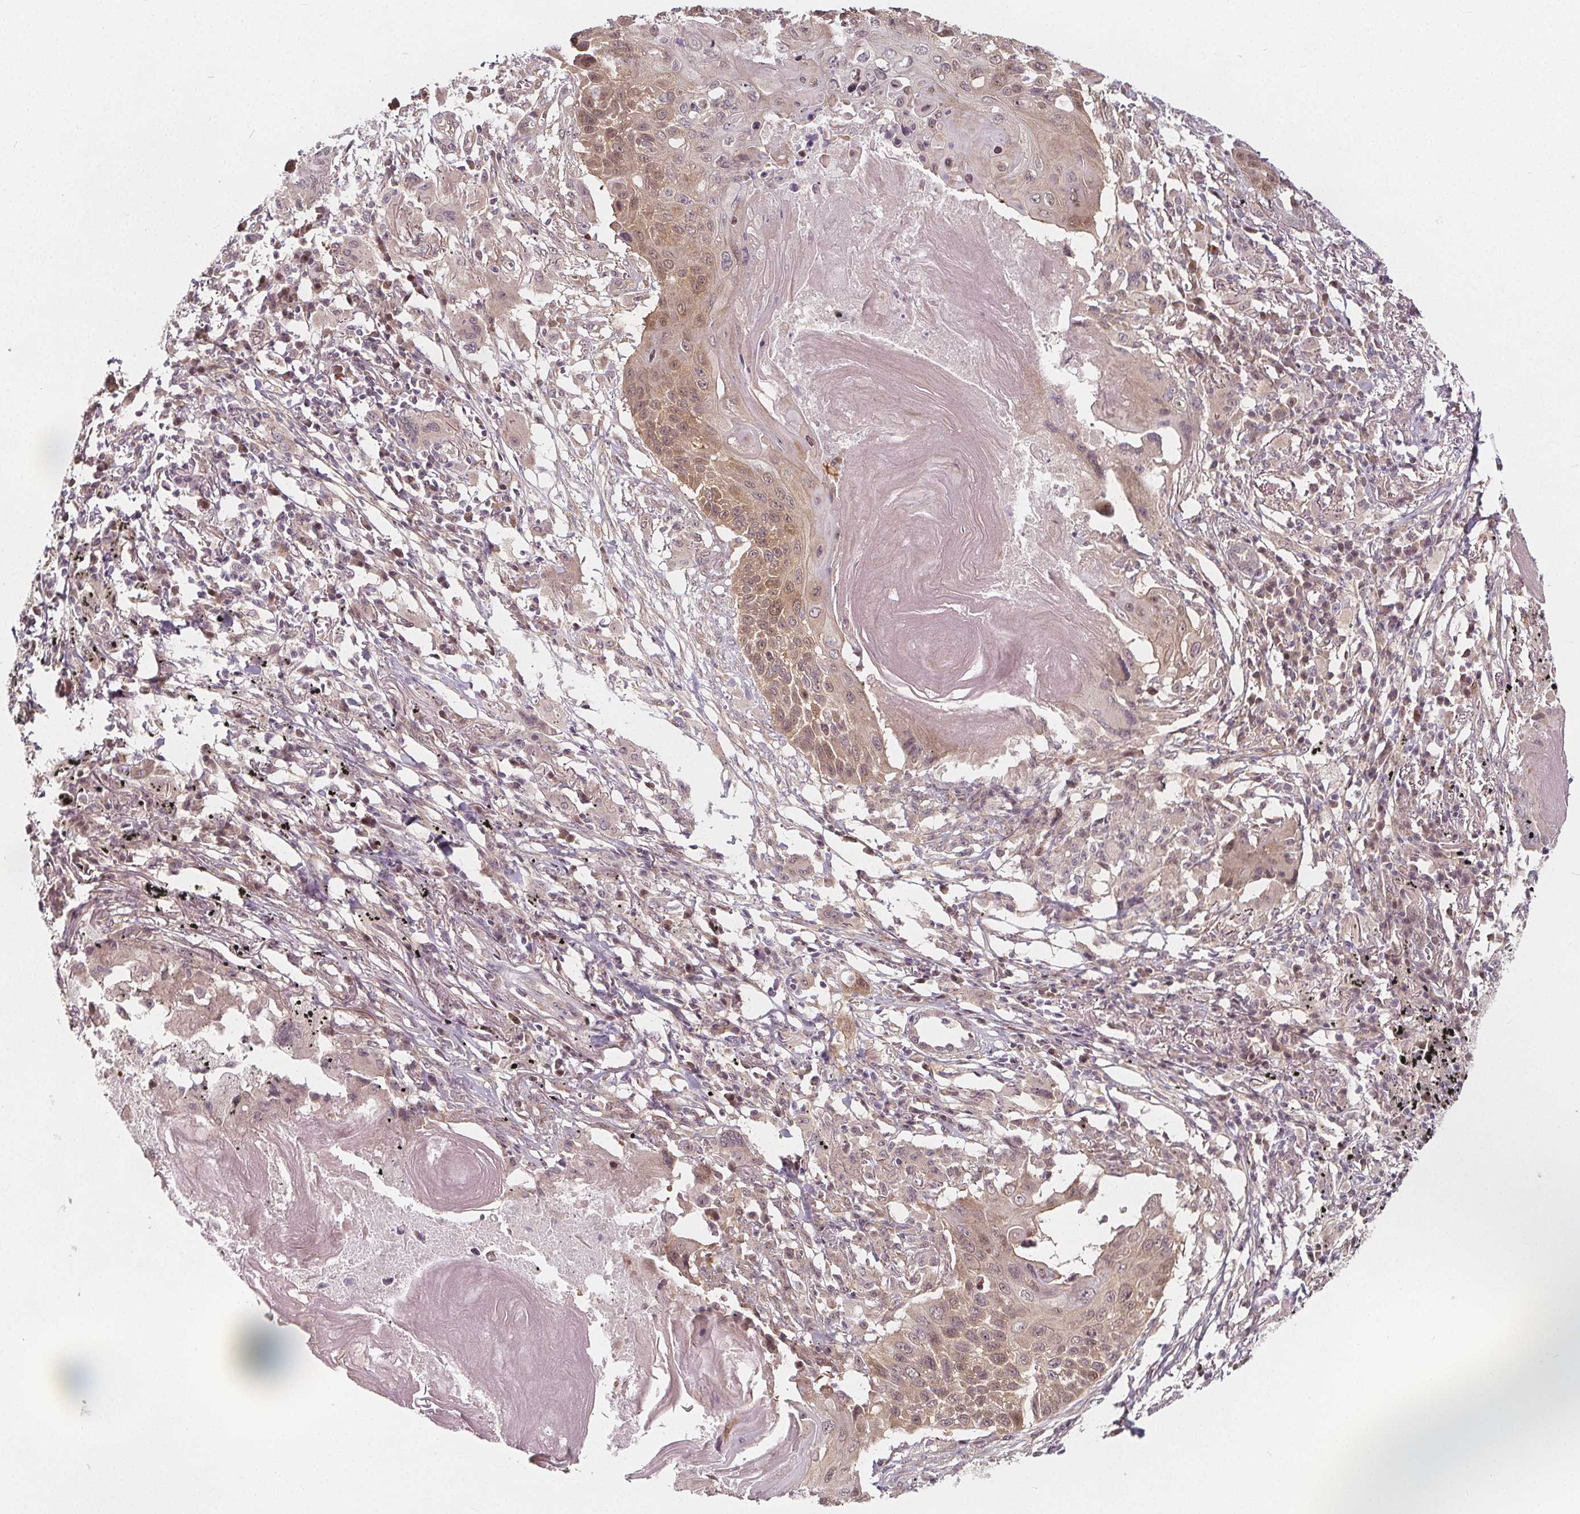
{"staining": {"intensity": "weak", "quantity": ">75%", "location": "cytoplasmic/membranous,nuclear"}, "tissue": "lung cancer", "cell_type": "Tumor cells", "image_type": "cancer", "snomed": [{"axis": "morphology", "description": "Squamous cell carcinoma, NOS"}, {"axis": "topography", "description": "Lung"}], "caption": "An immunohistochemistry (IHC) photomicrograph of tumor tissue is shown. Protein staining in brown highlights weak cytoplasmic/membranous and nuclear positivity in lung cancer (squamous cell carcinoma) within tumor cells. (DAB IHC with brightfield microscopy, high magnification).", "gene": "AKT1S1", "patient": {"sex": "male", "age": 78}}